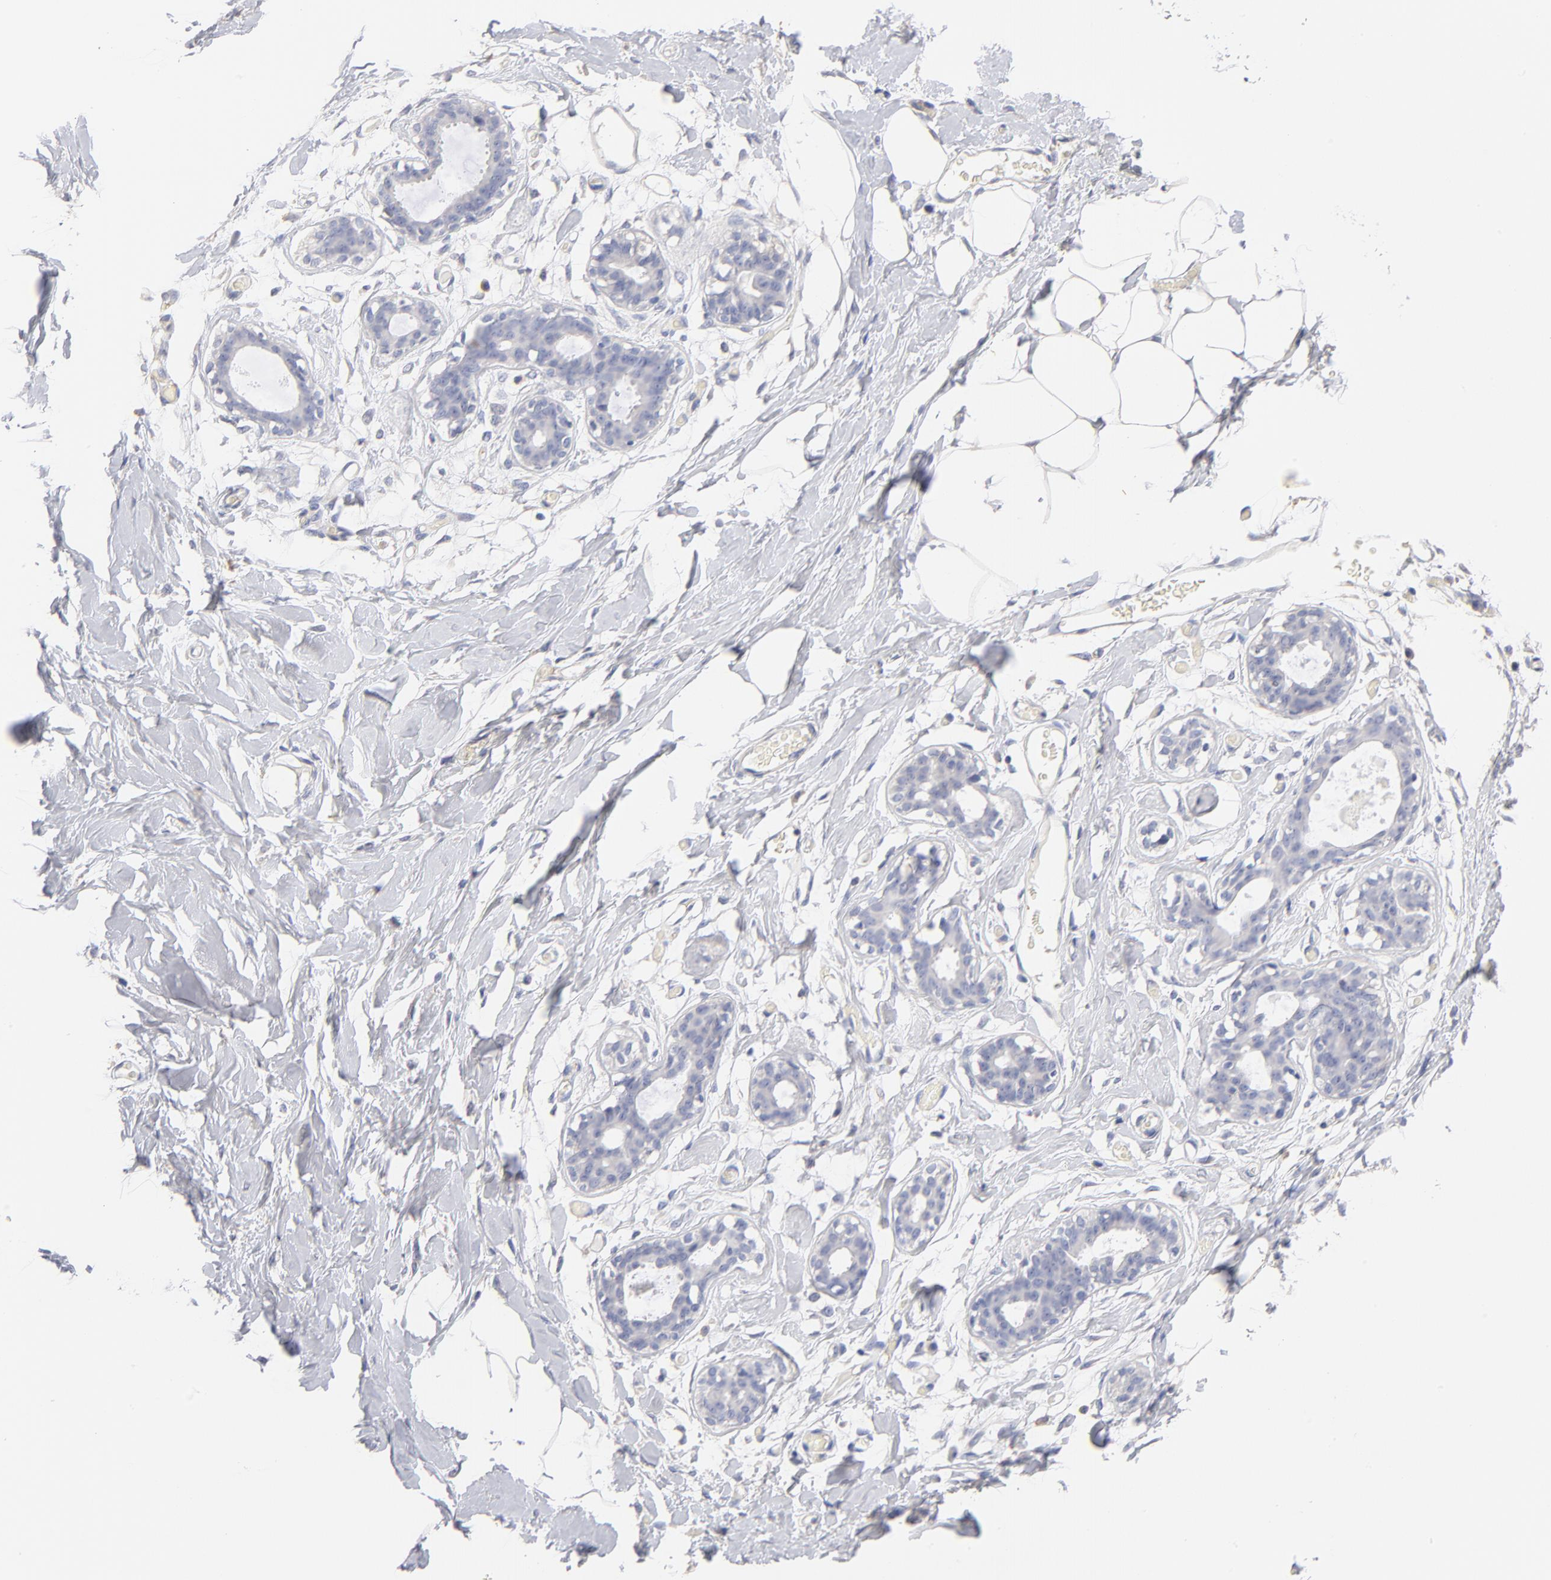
{"staining": {"intensity": "negative", "quantity": "none", "location": "none"}, "tissue": "breast", "cell_type": "Adipocytes", "image_type": "normal", "snomed": [{"axis": "morphology", "description": "Normal tissue, NOS"}, {"axis": "topography", "description": "Breast"}, {"axis": "topography", "description": "Adipose tissue"}], "caption": "Benign breast was stained to show a protein in brown. There is no significant staining in adipocytes. Nuclei are stained in blue.", "gene": "ITGA8", "patient": {"sex": "female", "age": 25}}